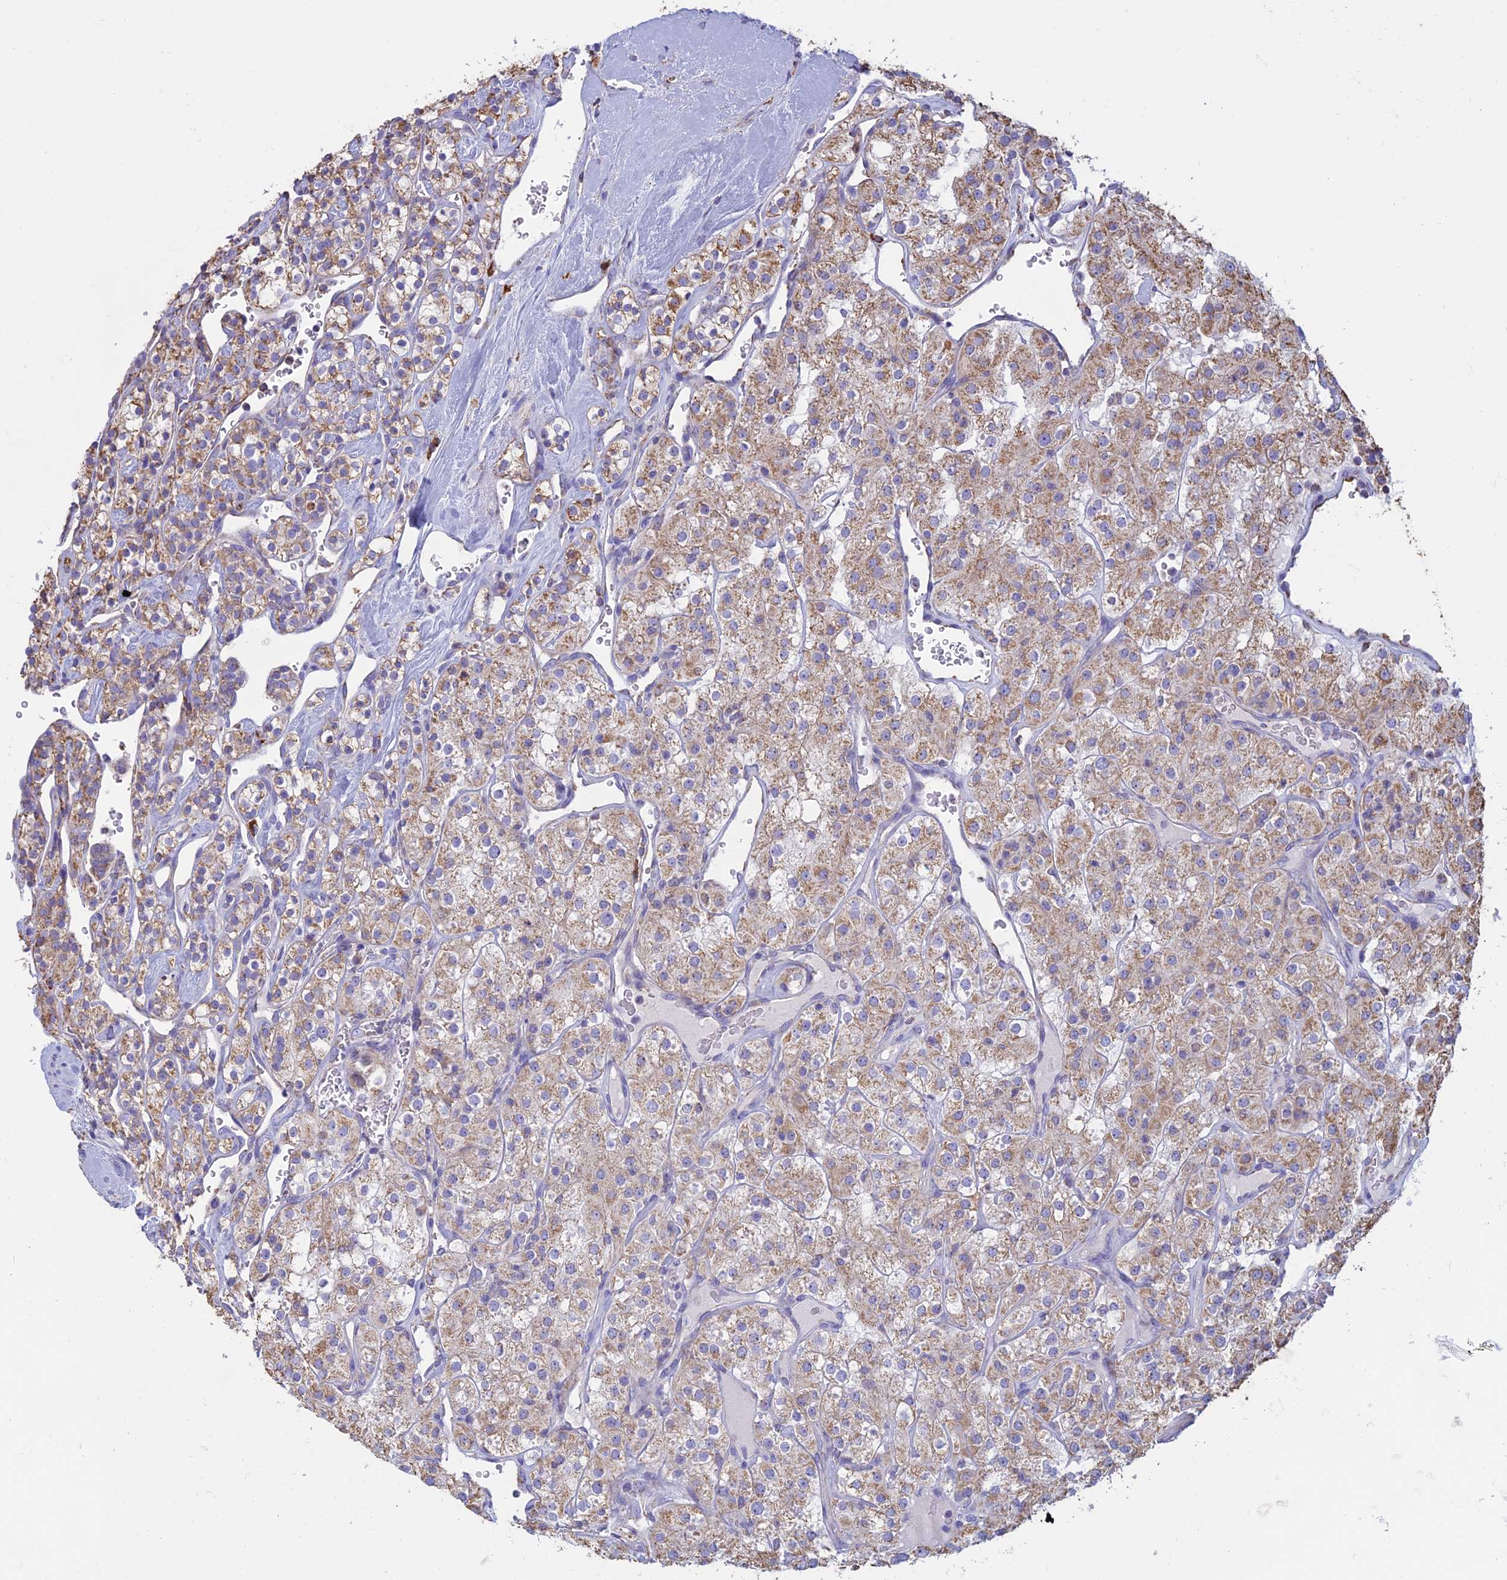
{"staining": {"intensity": "moderate", "quantity": ">75%", "location": "cytoplasmic/membranous"}, "tissue": "renal cancer", "cell_type": "Tumor cells", "image_type": "cancer", "snomed": [{"axis": "morphology", "description": "Adenocarcinoma, NOS"}, {"axis": "topography", "description": "Kidney"}], "caption": "High-power microscopy captured an immunohistochemistry photomicrograph of renal cancer (adenocarcinoma), revealing moderate cytoplasmic/membranous staining in approximately >75% of tumor cells.", "gene": "OR2W3", "patient": {"sex": "male", "age": 77}}